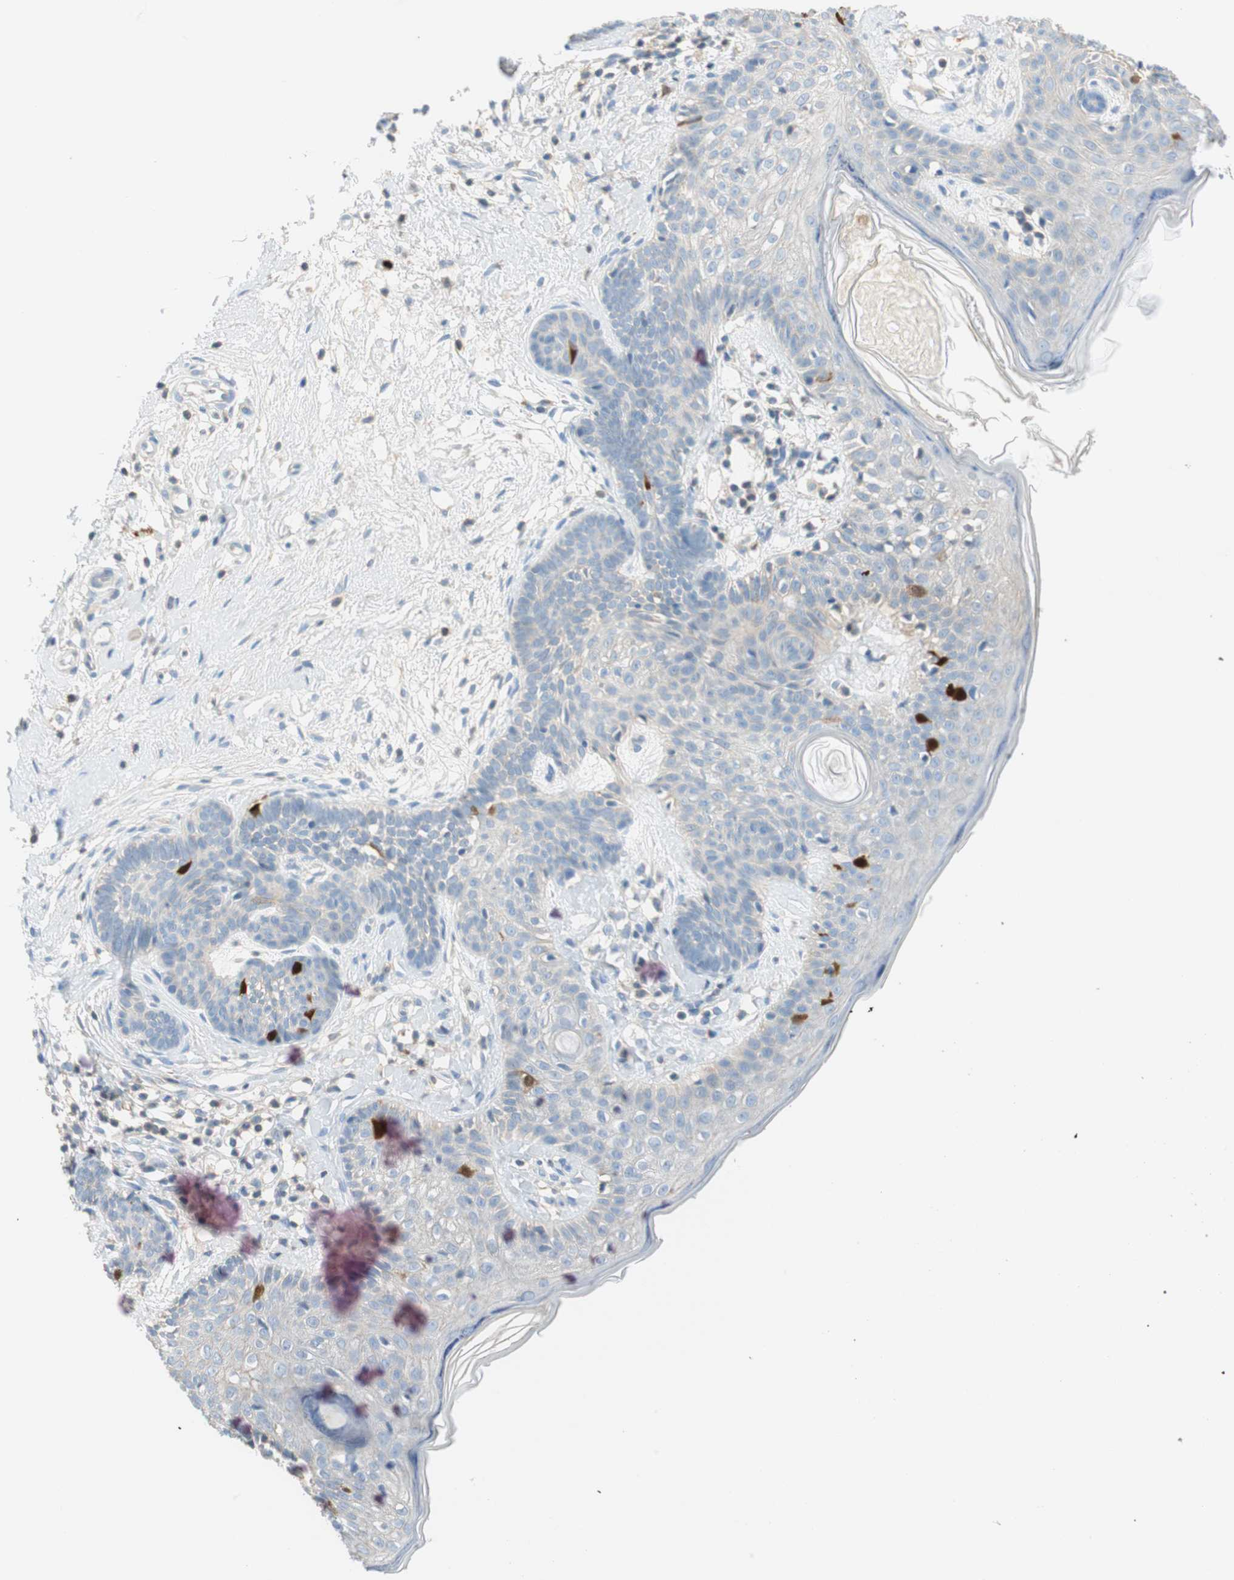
{"staining": {"intensity": "strong", "quantity": "<25%", "location": "cytoplasmic/membranous,nuclear"}, "tissue": "skin cancer", "cell_type": "Tumor cells", "image_type": "cancer", "snomed": [{"axis": "morphology", "description": "Developmental malformation"}, {"axis": "morphology", "description": "Basal cell carcinoma"}, {"axis": "topography", "description": "Skin"}], "caption": "Immunohistochemistry micrograph of neoplastic tissue: skin basal cell carcinoma stained using IHC exhibits medium levels of strong protein expression localized specifically in the cytoplasmic/membranous and nuclear of tumor cells, appearing as a cytoplasmic/membranous and nuclear brown color.", "gene": "PTTG1", "patient": {"sex": "female", "age": 62}}